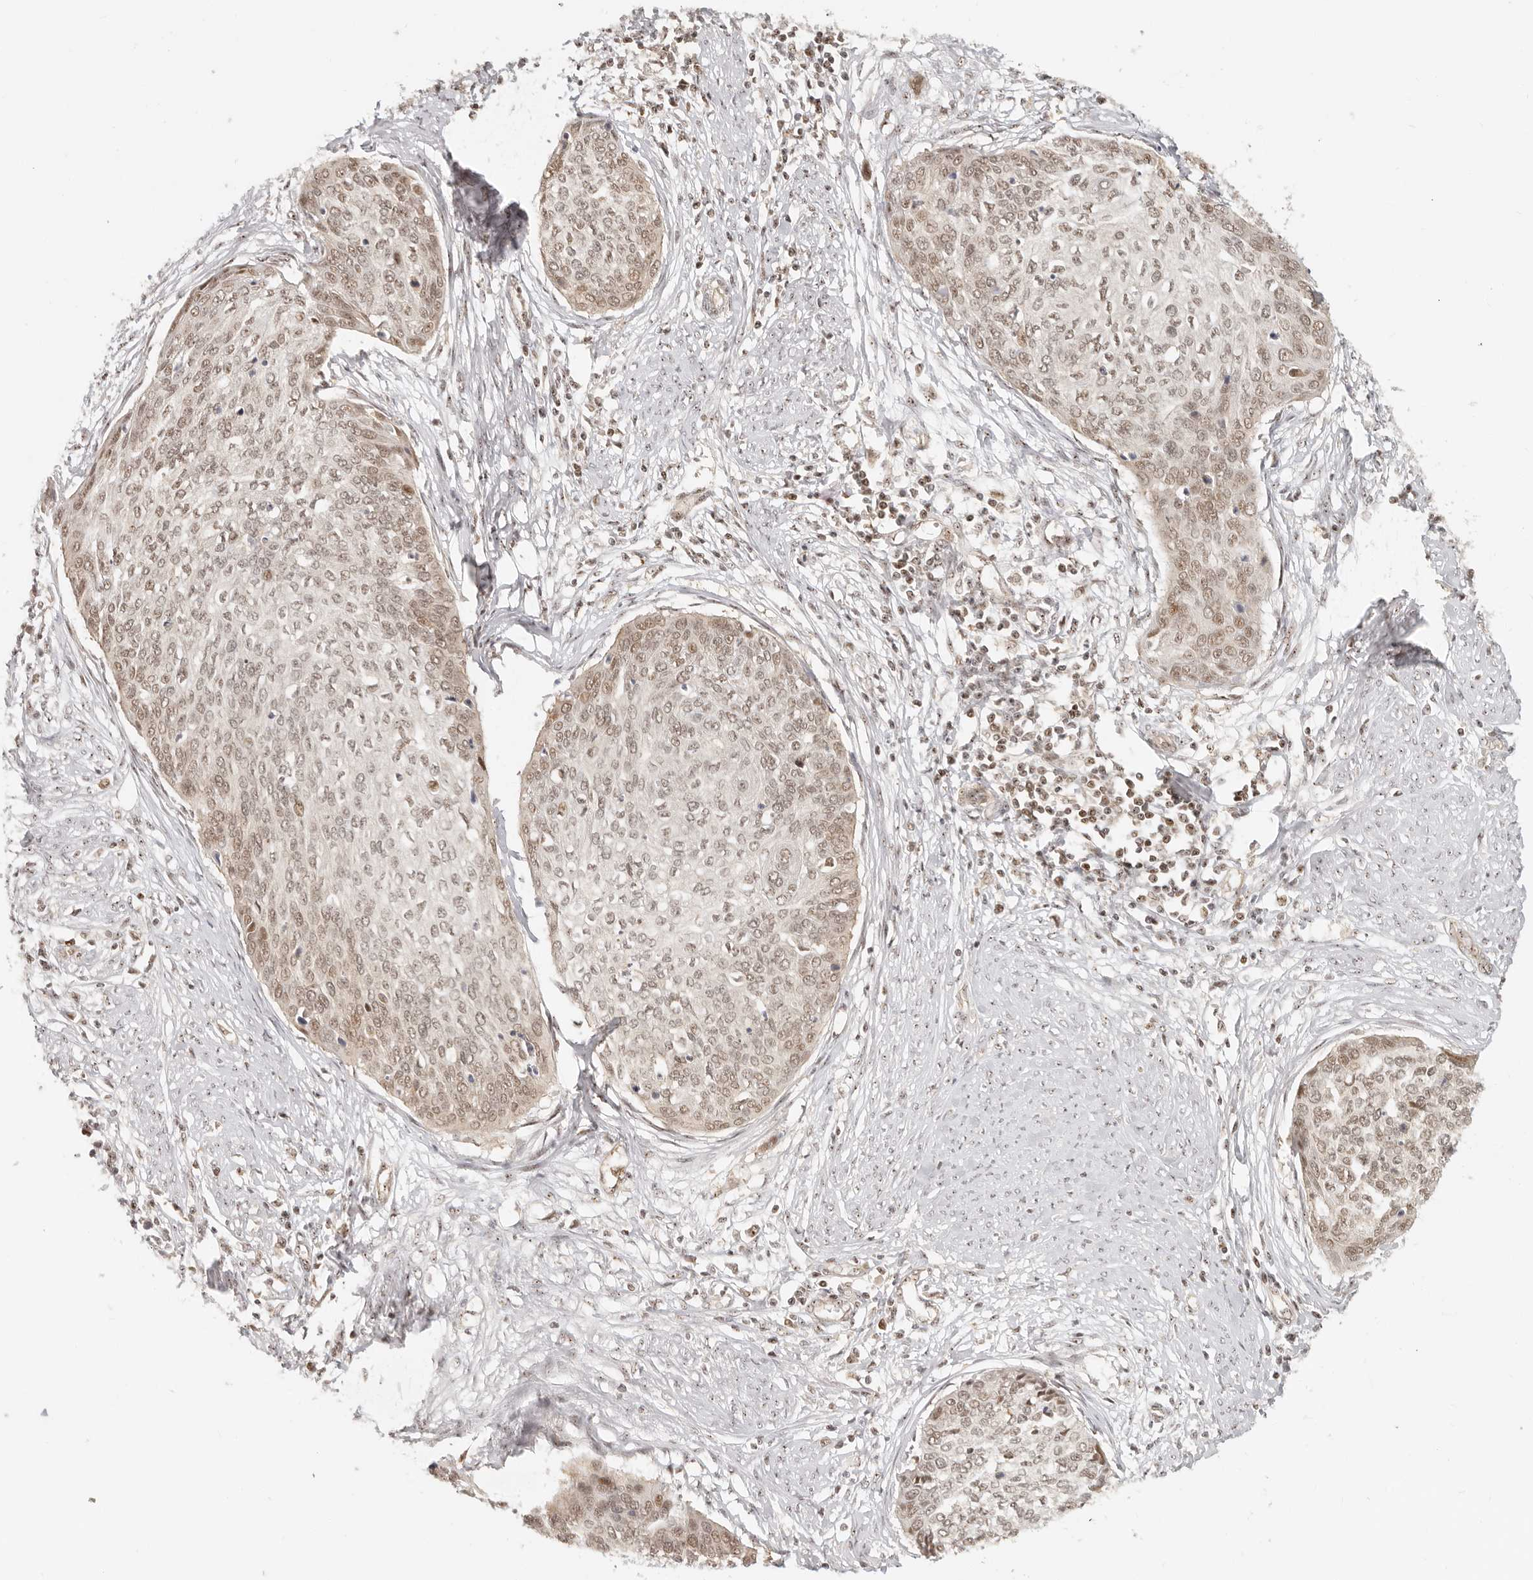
{"staining": {"intensity": "weak", "quantity": ">75%", "location": "cytoplasmic/membranous,nuclear"}, "tissue": "cervical cancer", "cell_type": "Tumor cells", "image_type": "cancer", "snomed": [{"axis": "morphology", "description": "Squamous cell carcinoma, NOS"}, {"axis": "topography", "description": "Cervix"}], "caption": "Immunohistochemistry (IHC) (DAB (3,3'-diaminobenzidine)) staining of human cervical cancer demonstrates weak cytoplasmic/membranous and nuclear protein expression in approximately >75% of tumor cells. (brown staining indicates protein expression, while blue staining denotes nuclei).", "gene": "BAP1", "patient": {"sex": "female", "age": 37}}